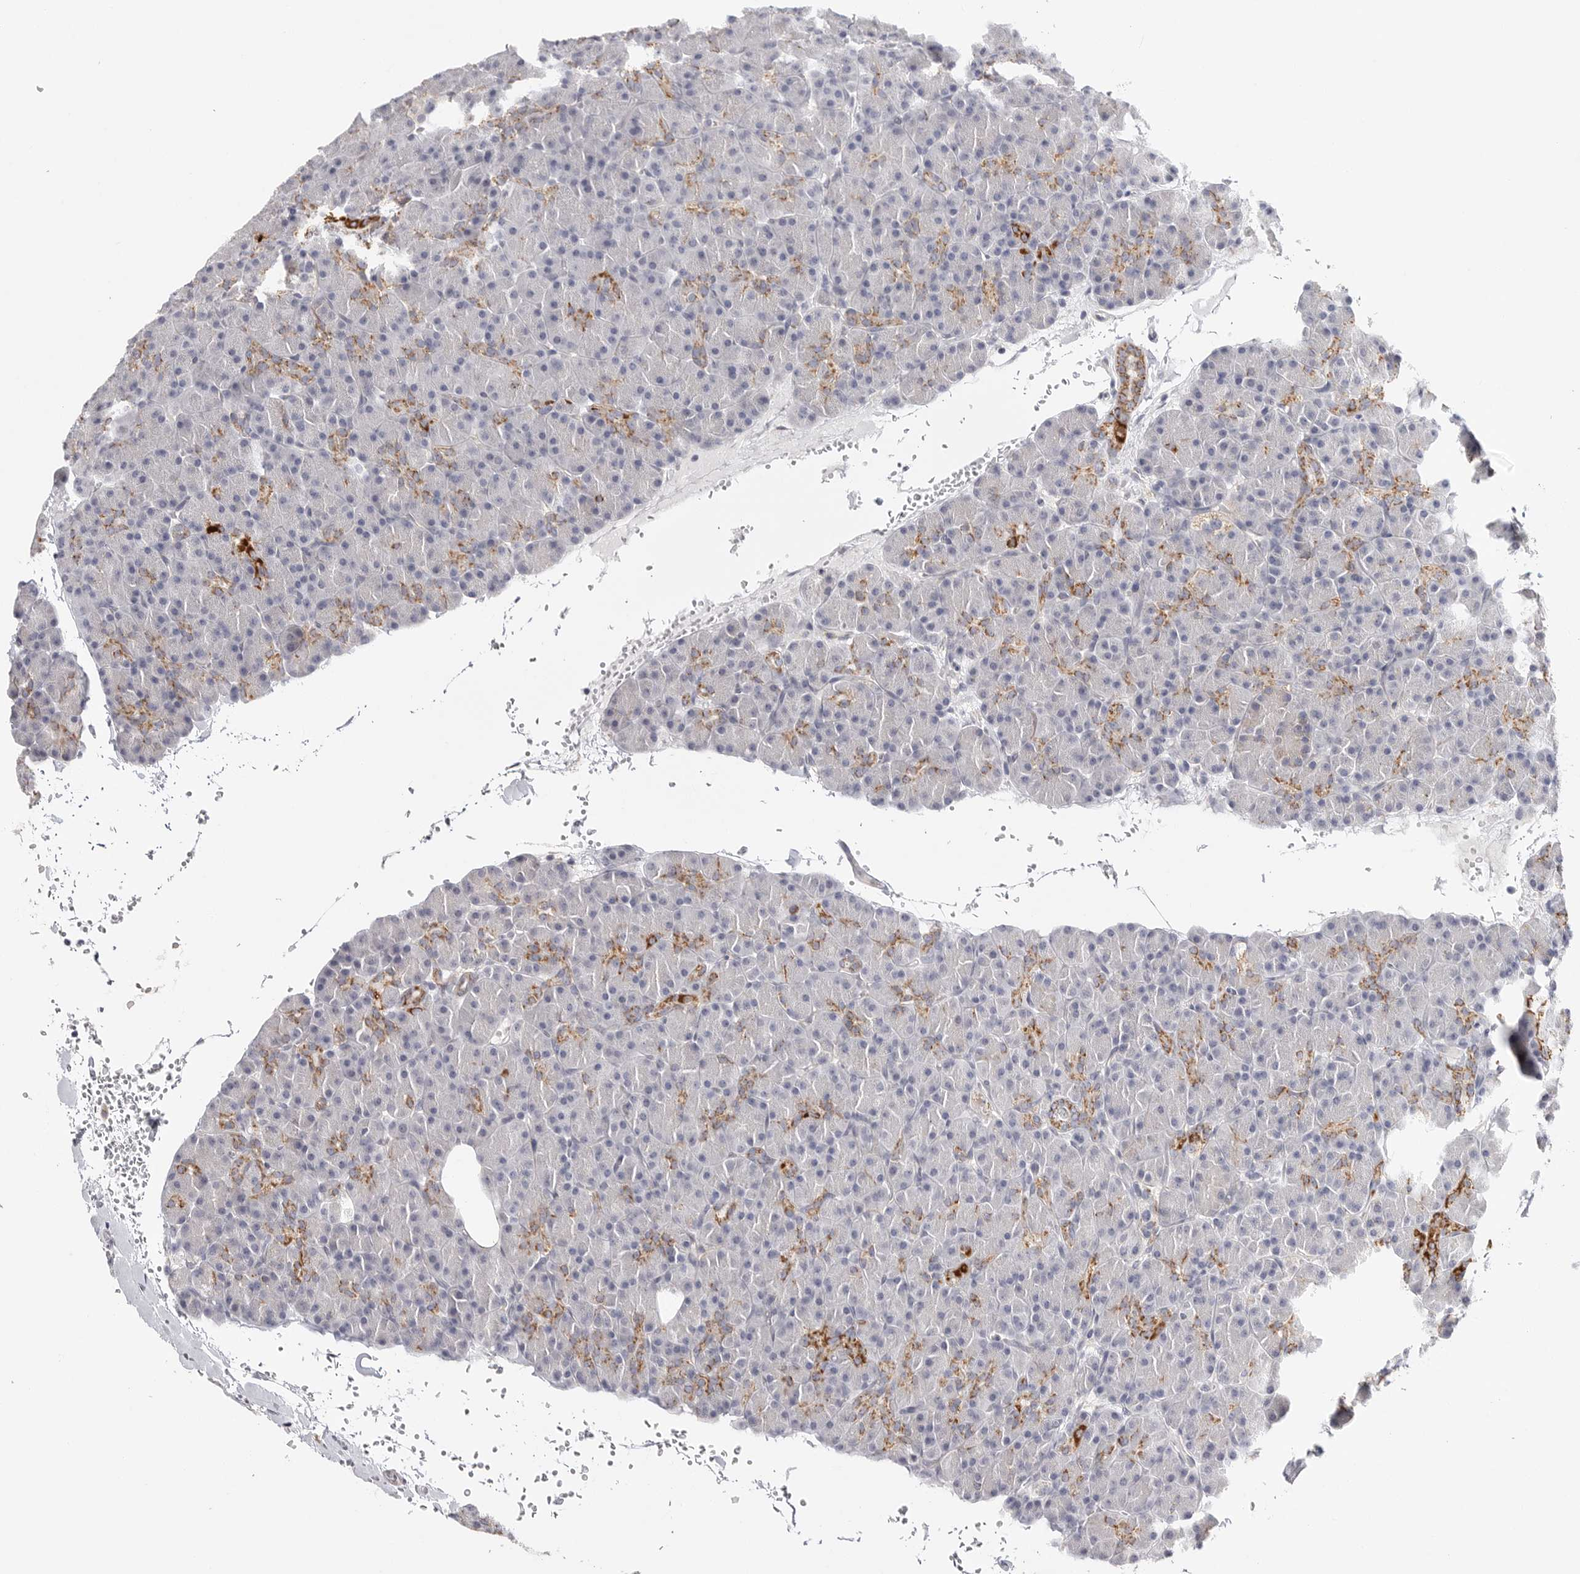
{"staining": {"intensity": "moderate", "quantity": "<25%", "location": "cytoplasmic/membranous"}, "tissue": "pancreas", "cell_type": "Exocrine glandular cells", "image_type": "normal", "snomed": [{"axis": "morphology", "description": "Normal tissue, NOS"}, {"axis": "topography", "description": "Pancreas"}], "caption": "Immunohistochemistry staining of benign pancreas, which demonstrates low levels of moderate cytoplasmic/membranous staining in about <25% of exocrine glandular cells indicating moderate cytoplasmic/membranous protein staining. The staining was performed using DAB (3,3'-diaminobenzidine) (brown) for protein detection and nuclei were counterstained in hematoxylin (blue).", "gene": "ELP3", "patient": {"sex": "female", "age": 43}}